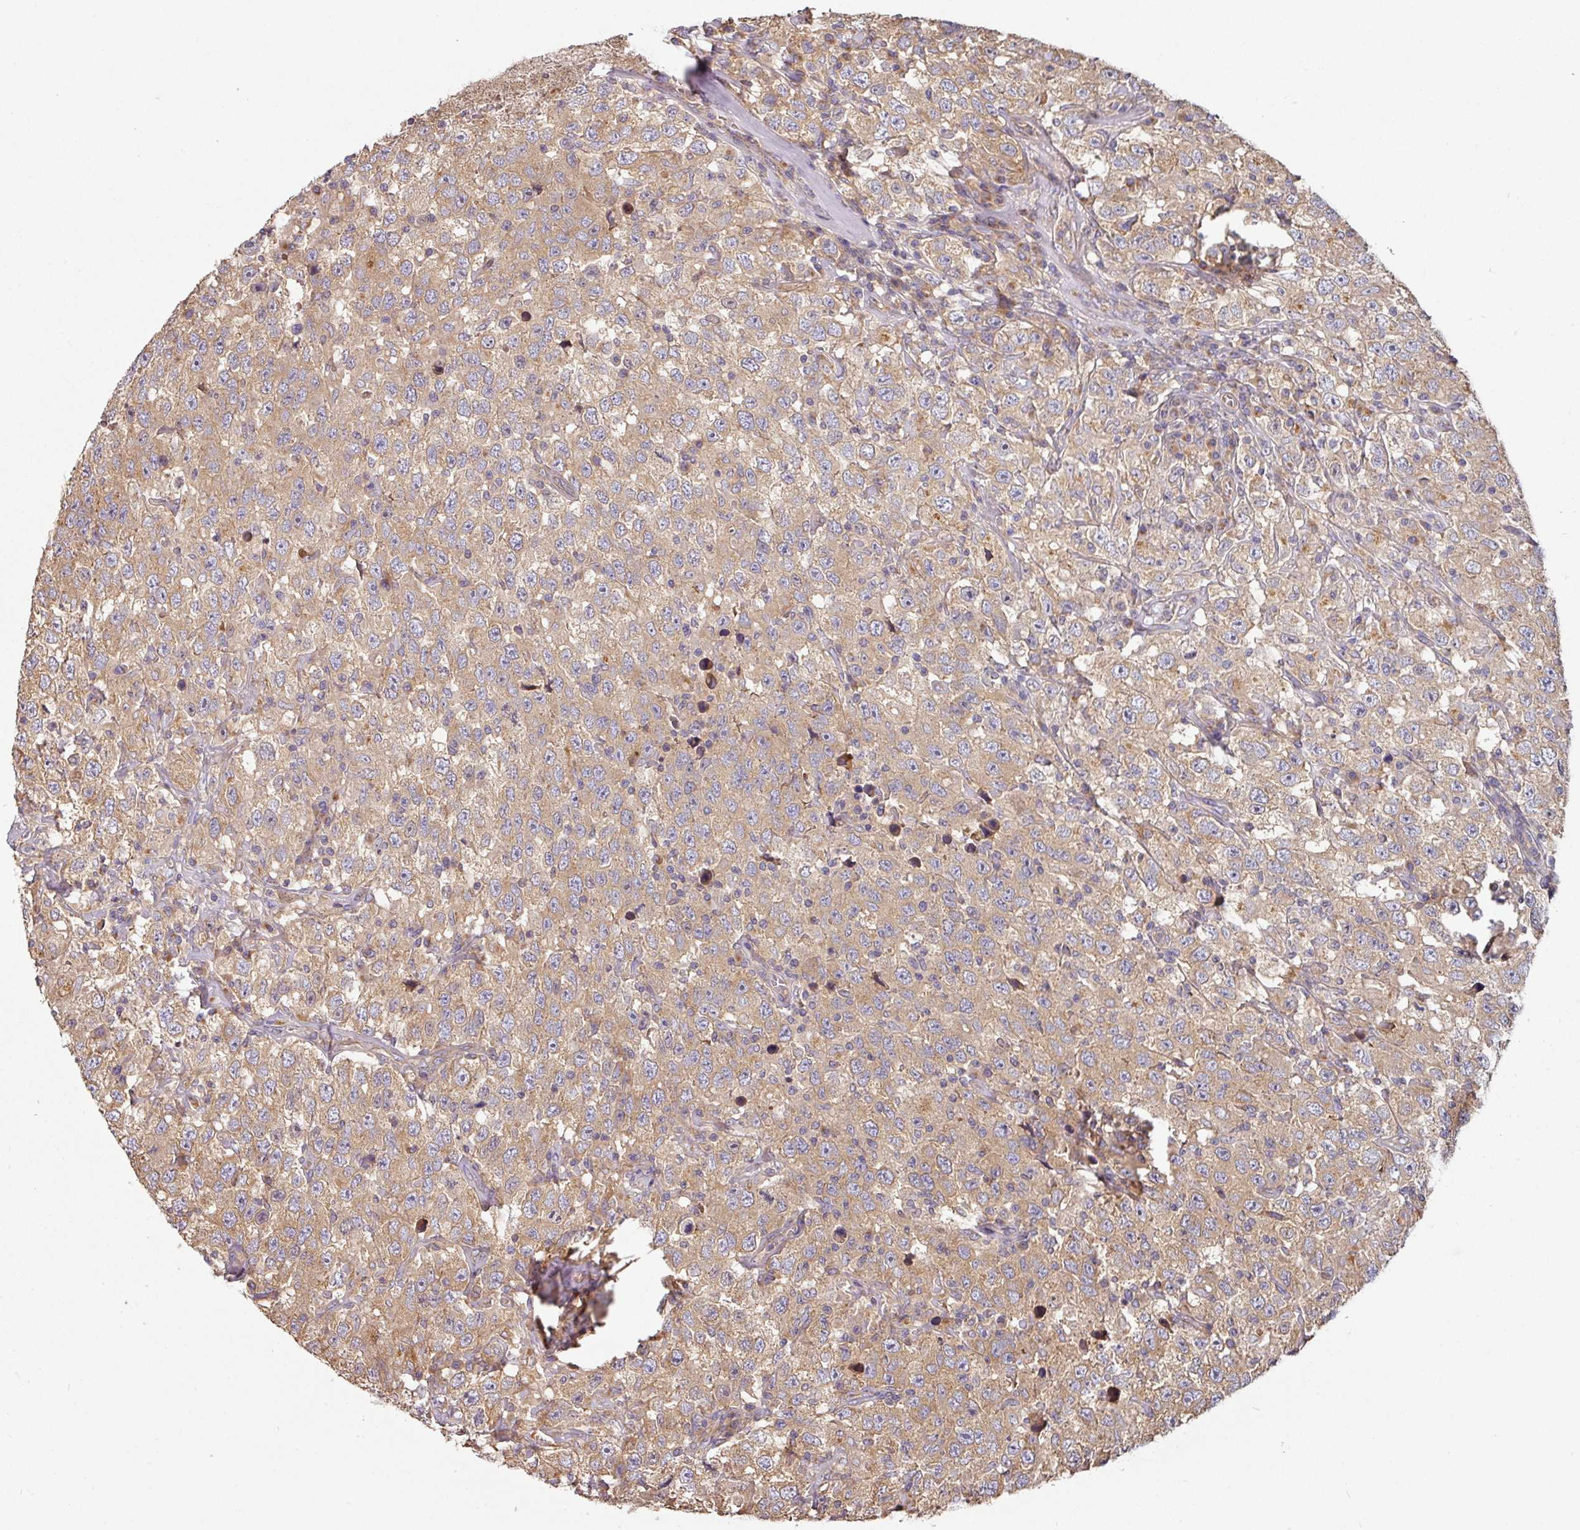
{"staining": {"intensity": "moderate", "quantity": ">75%", "location": "cytoplasmic/membranous"}, "tissue": "testis cancer", "cell_type": "Tumor cells", "image_type": "cancer", "snomed": [{"axis": "morphology", "description": "Seminoma, NOS"}, {"axis": "topography", "description": "Testis"}], "caption": "Immunohistochemistry (DAB (3,3'-diaminobenzidine)) staining of seminoma (testis) exhibits moderate cytoplasmic/membranous protein staining in about >75% of tumor cells.", "gene": "SIK1", "patient": {"sex": "male", "age": 41}}